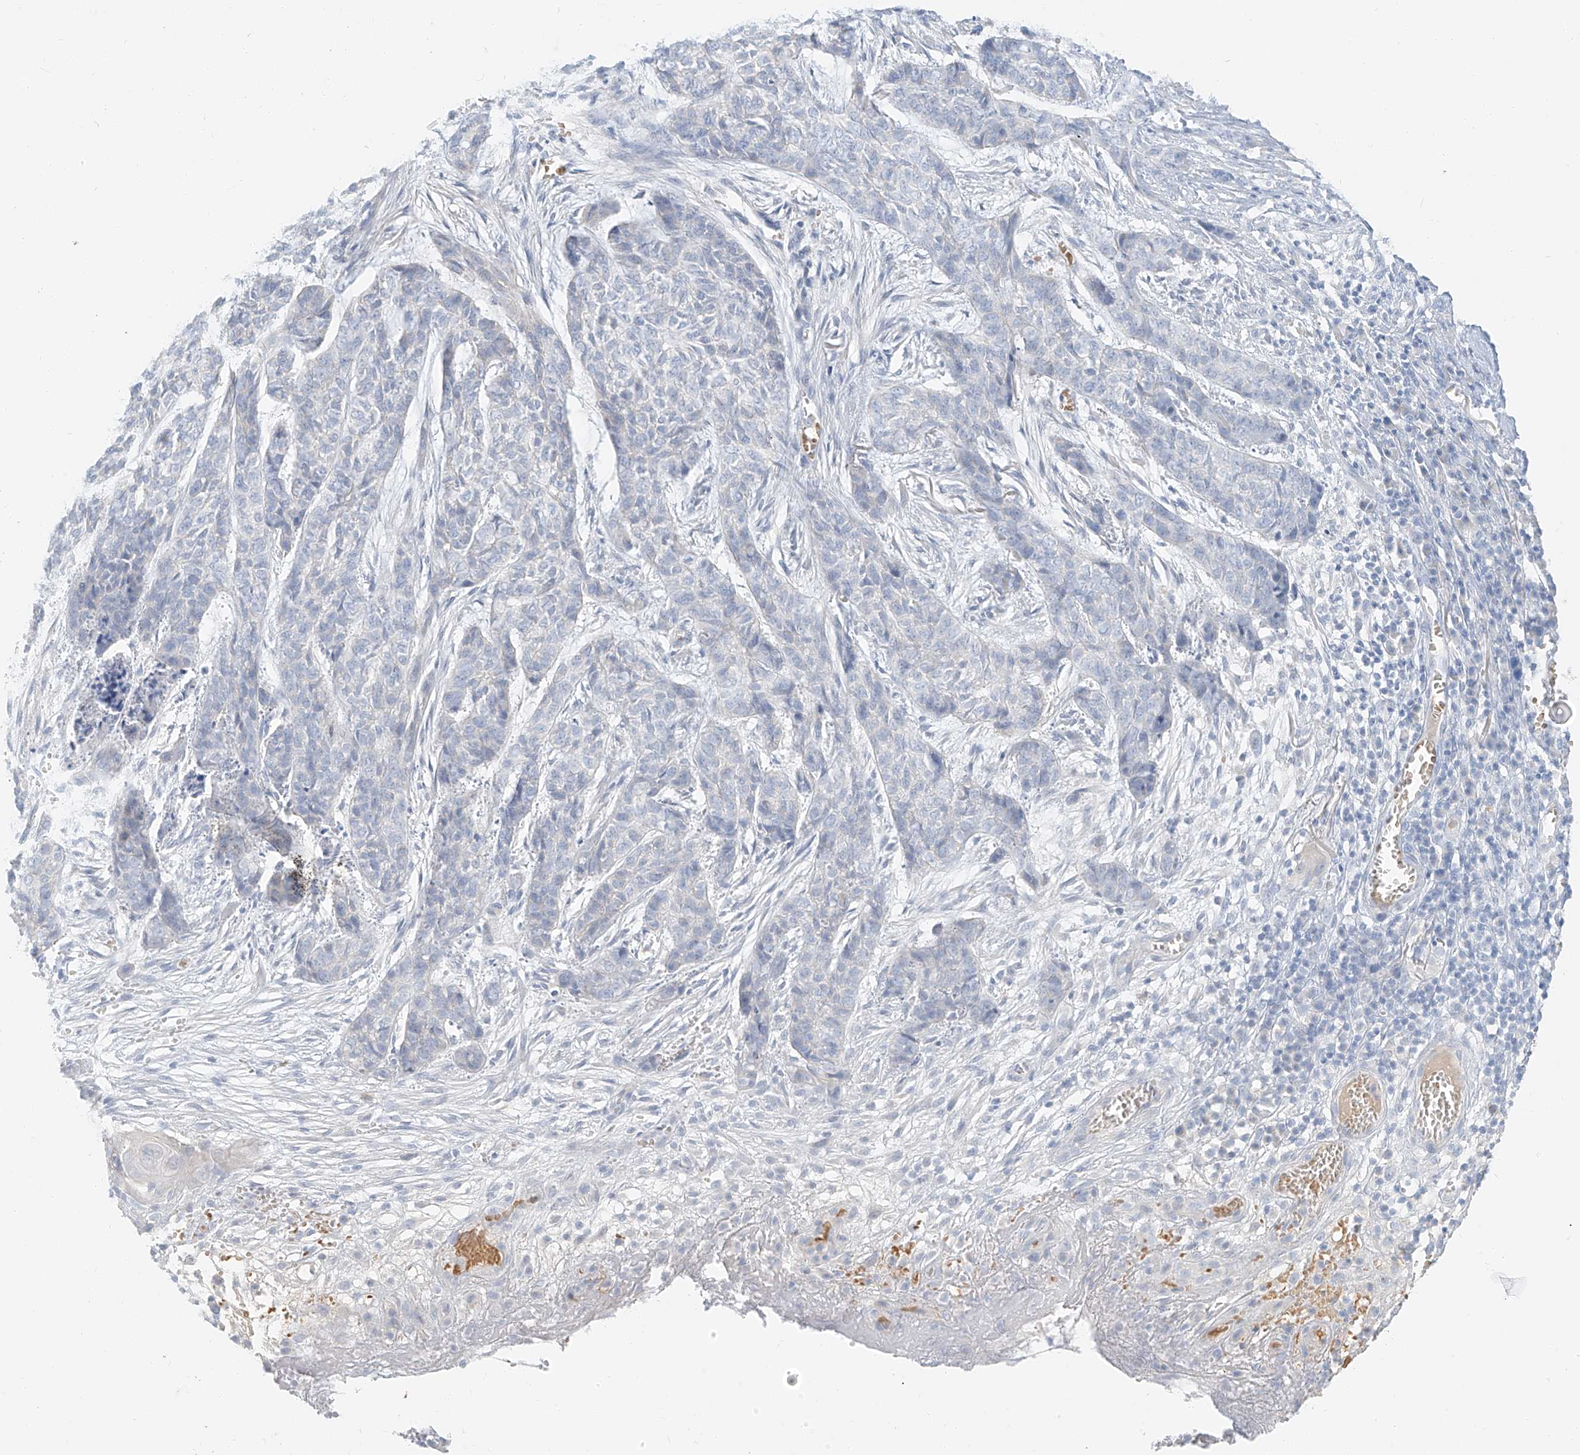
{"staining": {"intensity": "negative", "quantity": "none", "location": "none"}, "tissue": "skin cancer", "cell_type": "Tumor cells", "image_type": "cancer", "snomed": [{"axis": "morphology", "description": "Basal cell carcinoma"}, {"axis": "topography", "description": "Skin"}], "caption": "DAB immunohistochemical staining of skin cancer (basal cell carcinoma) shows no significant staining in tumor cells. (DAB (3,3'-diaminobenzidine) immunohistochemistry (IHC), high magnification).", "gene": "PGC", "patient": {"sex": "female", "age": 64}}